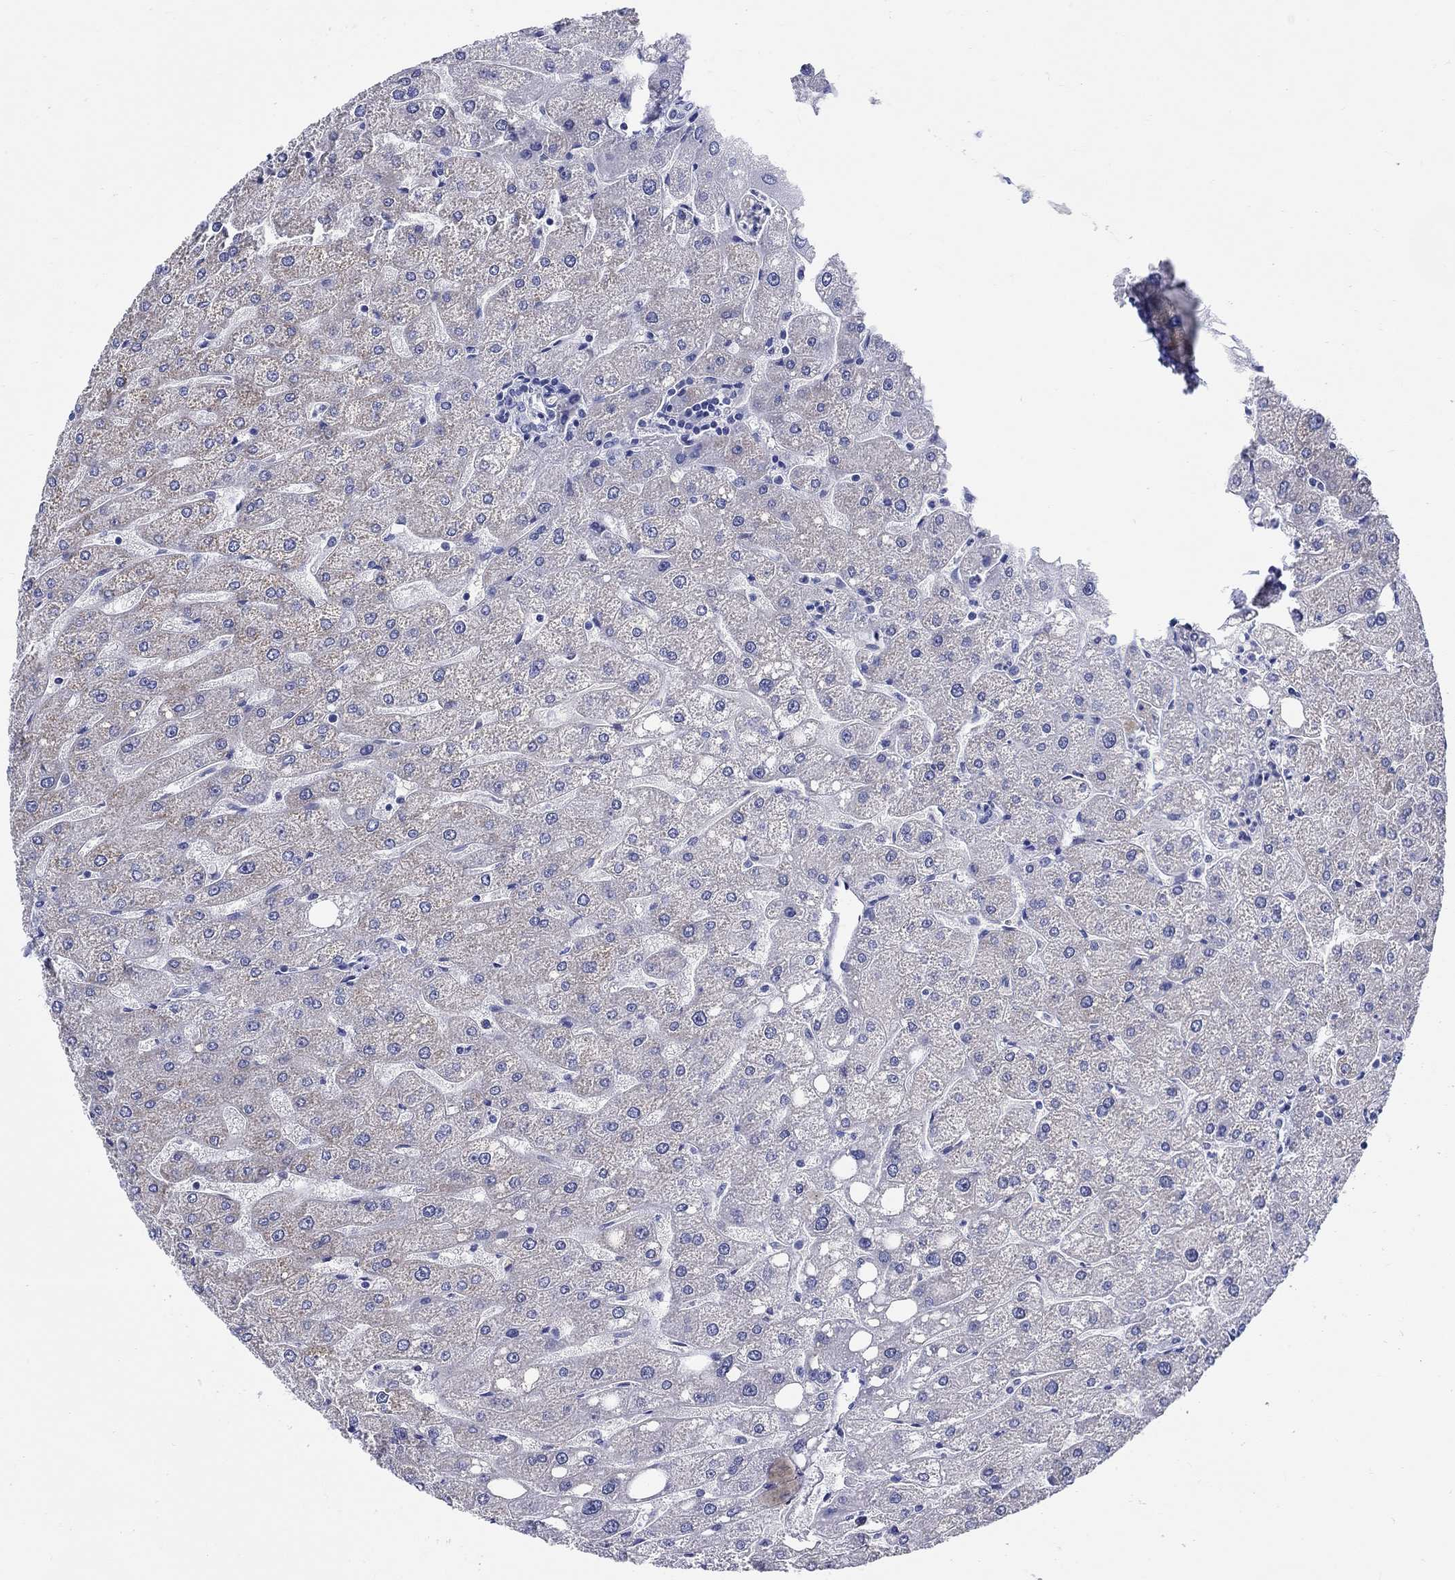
{"staining": {"intensity": "negative", "quantity": "none", "location": "none"}, "tissue": "liver", "cell_type": "Cholangiocytes", "image_type": "normal", "snomed": [{"axis": "morphology", "description": "Normal tissue, NOS"}, {"axis": "topography", "description": "Liver"}], "caption": "Immunohistochemistry (IHC) of benign human liver exhibits no positivity in cholangiocytes. (DAB IHC with hematoxylin counter stain).", "gene": "CRYGS", "patient": {"sex": "male", "age": 67}}